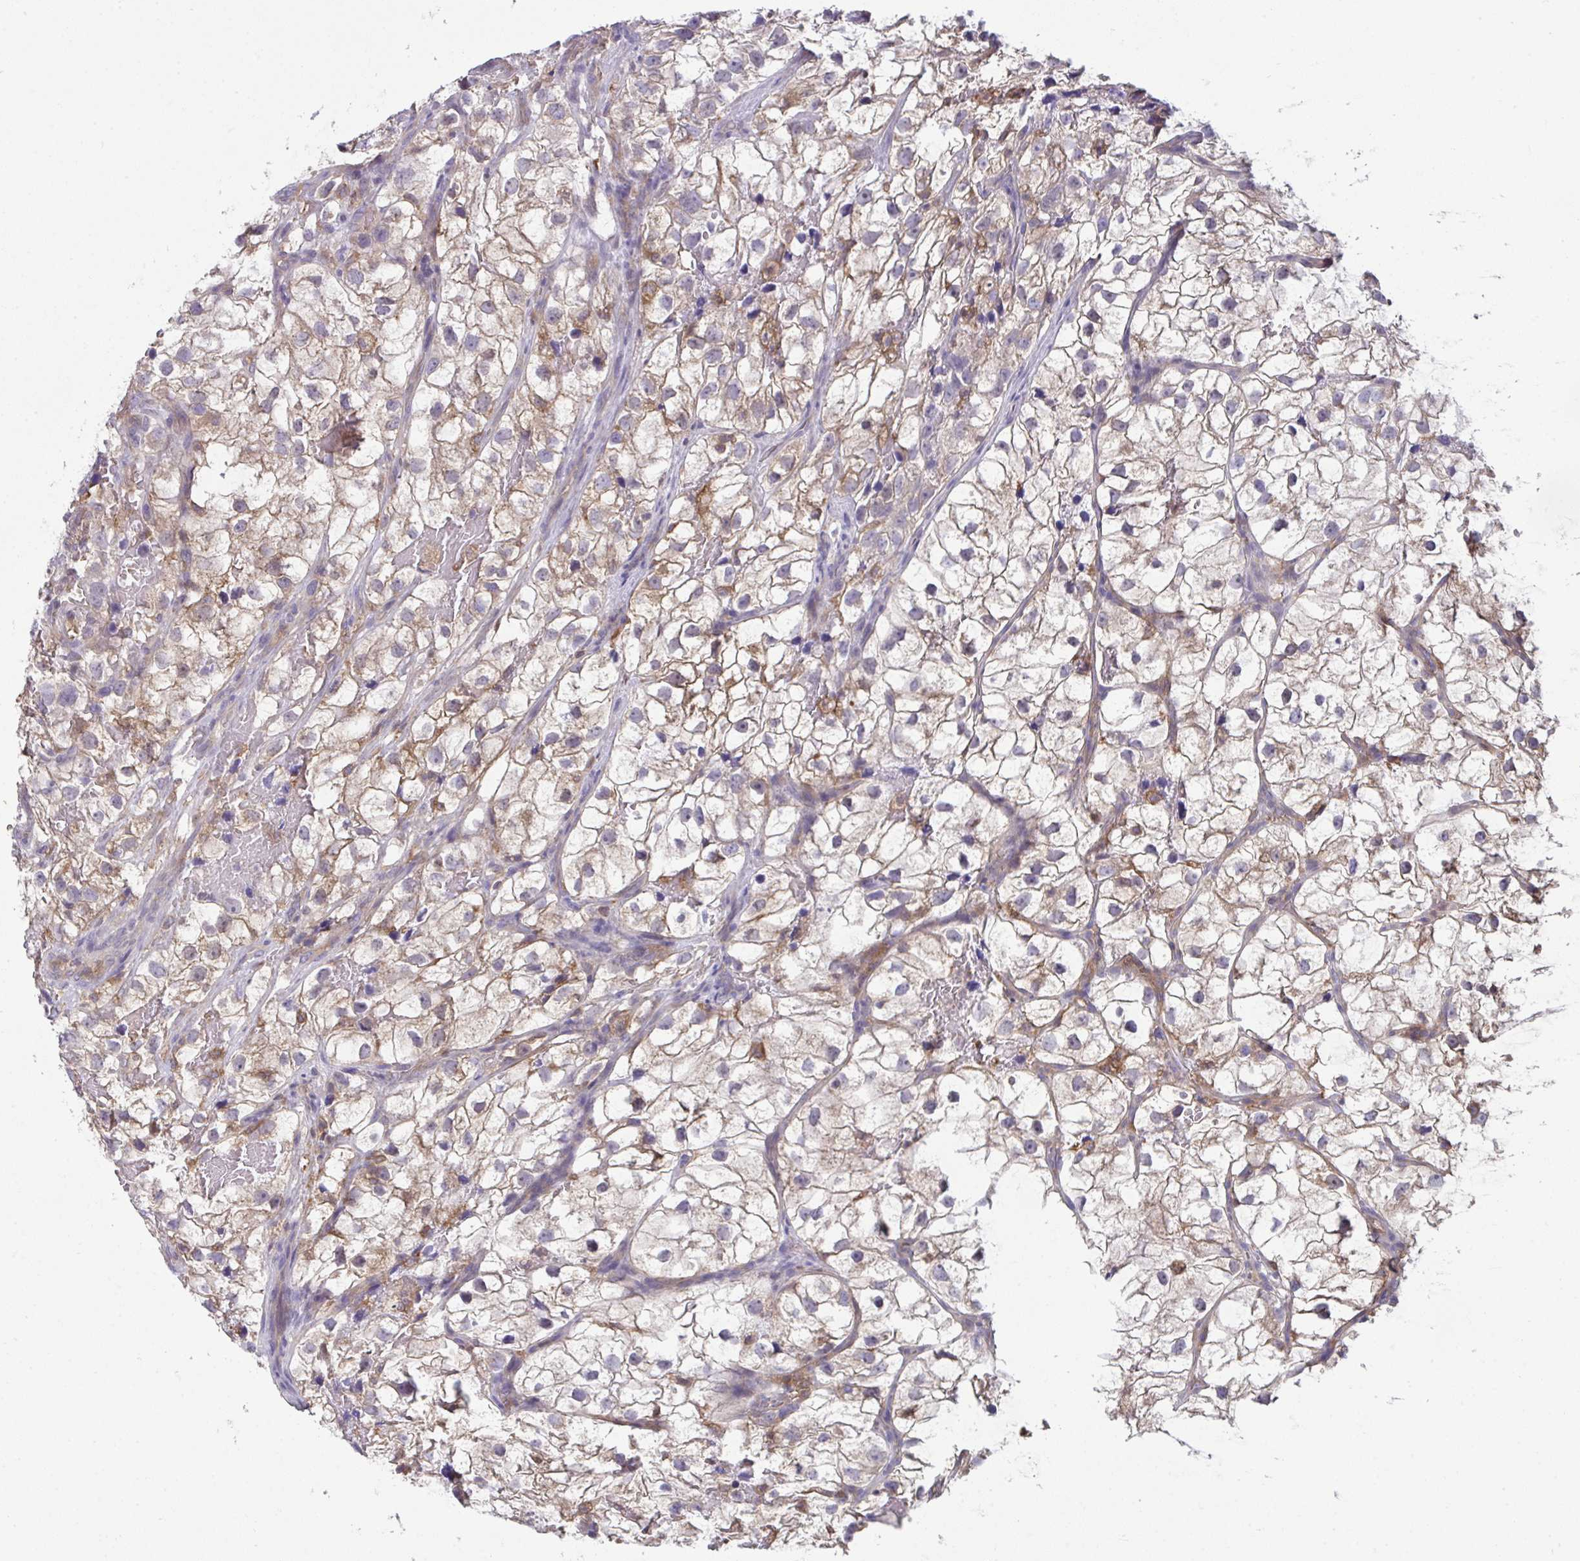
{"staining": {"intensity": "moderate", "quantity": "<25%", "location": "cytoplasmic/membranous"}, "tissue": "renal cancer", "cell_type": "Tumor cells", "image_type": "cancer", "snomed": [{"axis": "morphology", "description": "Adenocarcinoma, NOS"}, {"axis": "topography", "description": "Kidney"}], "caption": "Adenocarcinoma (renal) tissue shows moderate cytoplasmic/membranous positivity in about <25% of tumor cells, visualized by immunohistochemistry. (DAB (3,3'-diaminobenzidine) IHC with brightfield microscopy, high magnification).", "gene": "ALDH16A1", "patient": {"sex": "male", "age": 59}}